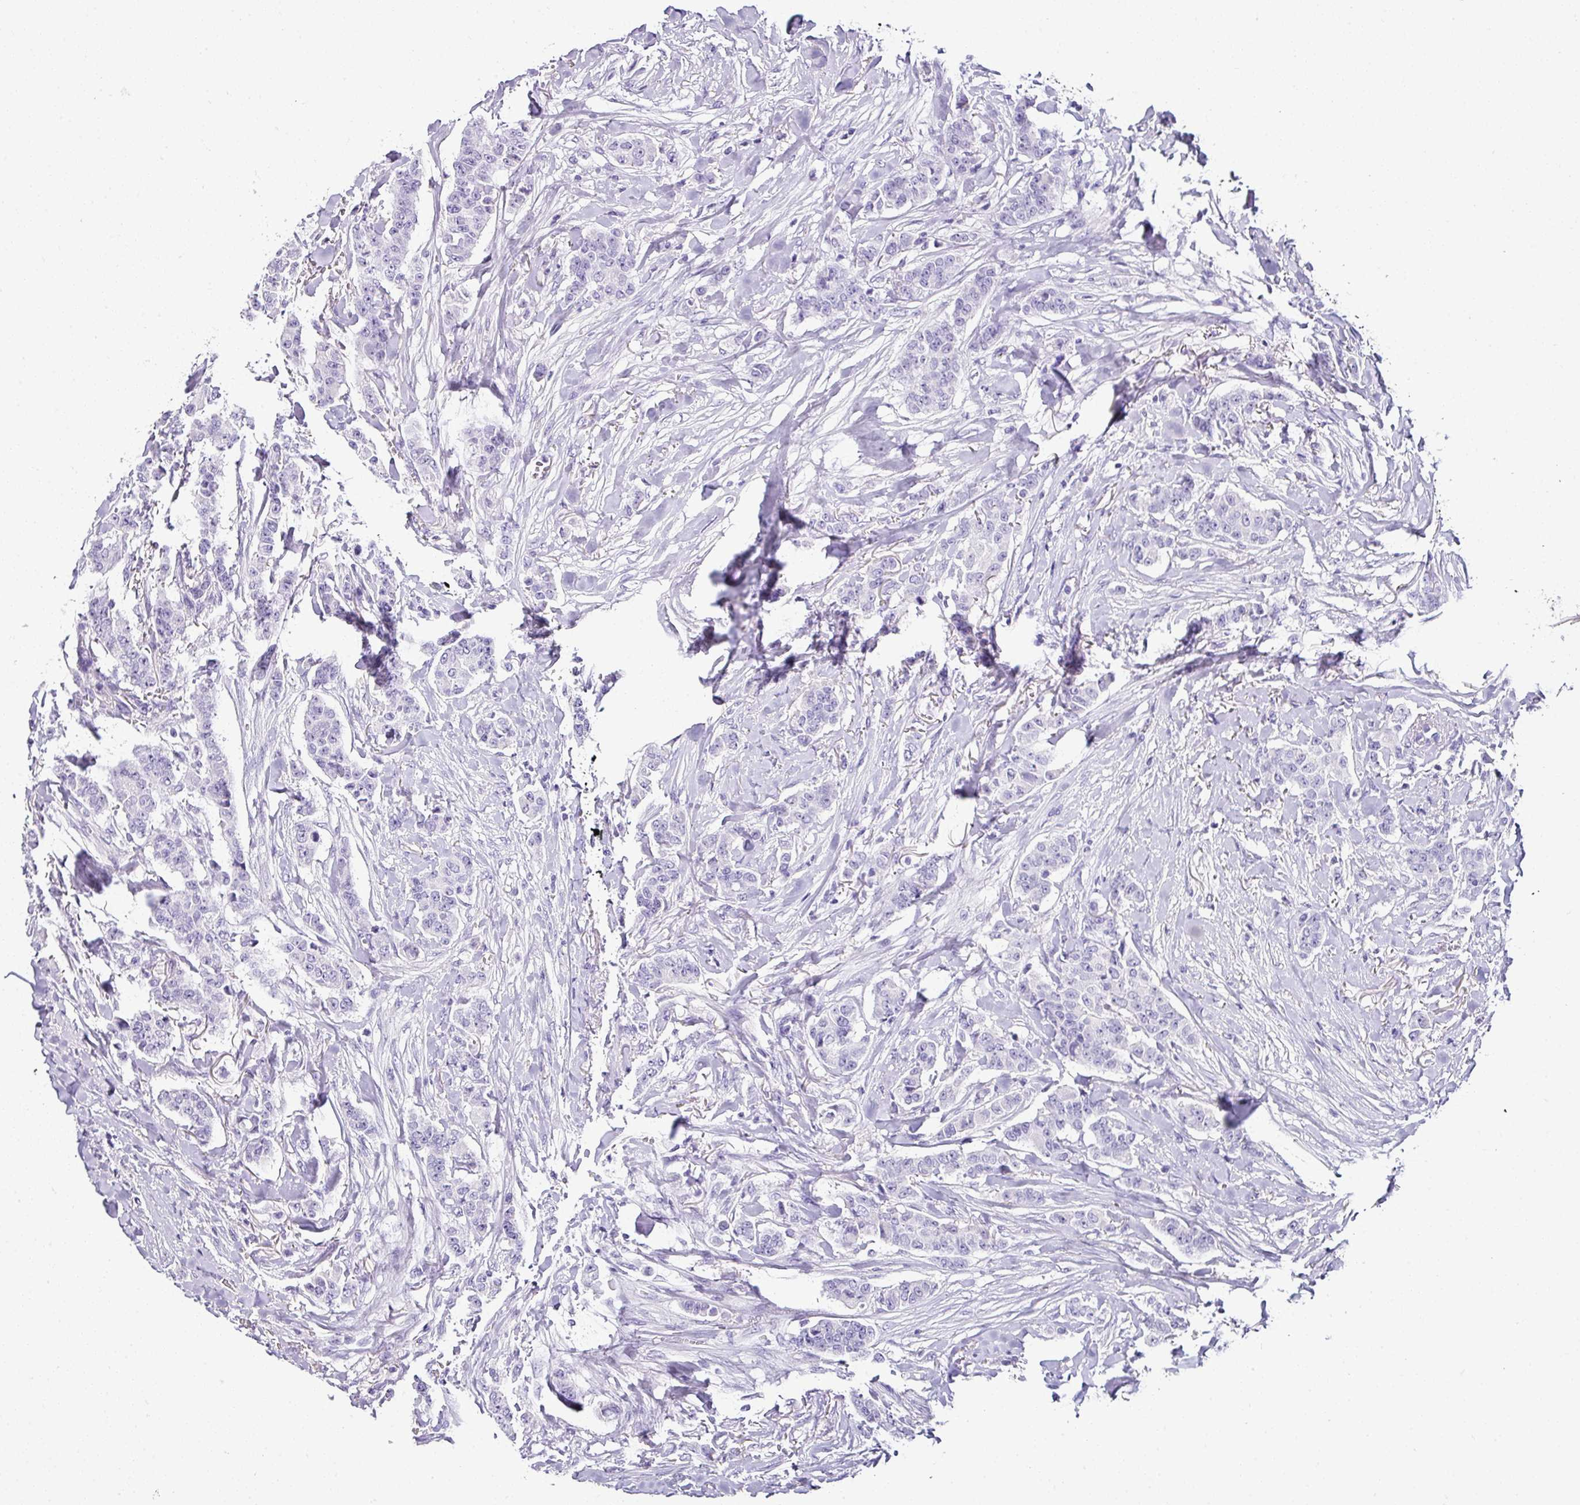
{"staining": {"intensity": "negative", "quantity": "none", "location": "none"}, "tissue": "breast cancer", "cell_type": "Tumor cells", "image_type": "cancer", "snomed": [{"axis": "morphology", "description": "Duct carcinoma"}, {"axis": "topography", "description": "Breast"}], "caption": "Breast cancer was stained to show a protein in brown. There is no significant positivity in tumor cells.", "gene": "NAPSA", "patient": {"sex": "female", "age": 40}}